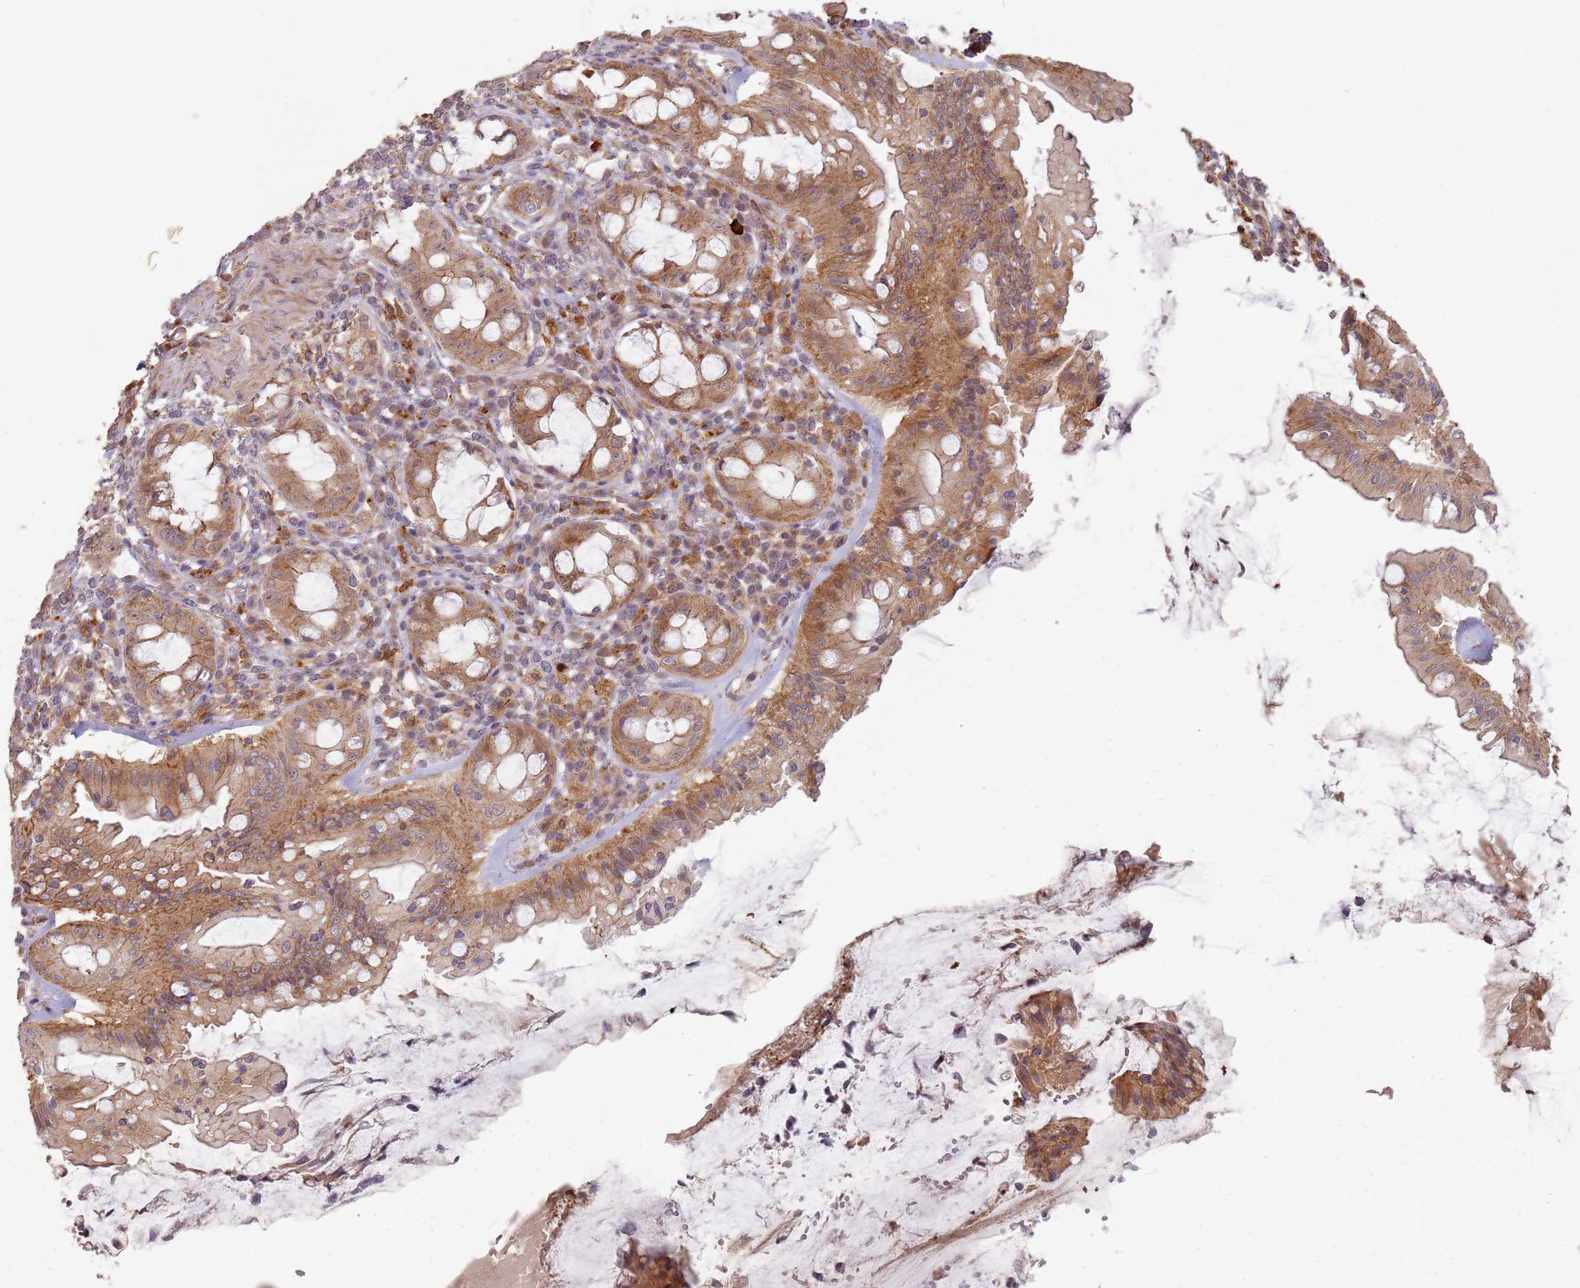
{"staining": {"intensity": "moderate", "quantity": ">75%", "location": "cytoplasmic/membranous"}, "tissue": "rectum", "cell_type": "Glandular cells", "image_type": "normal", "snomed": [{"axis": "morphology", "description": "Normal tissue, NOS"}, {"axis": "topography", "description": "Rectum"}], "caption": "Rectum stained with immunohistochemistry exhibits moderate cytoplasmic/membranous staining in about >75% of glandular cells.", "gene": "MPEG1", "patient": {"sex": "female", "age": 57}}